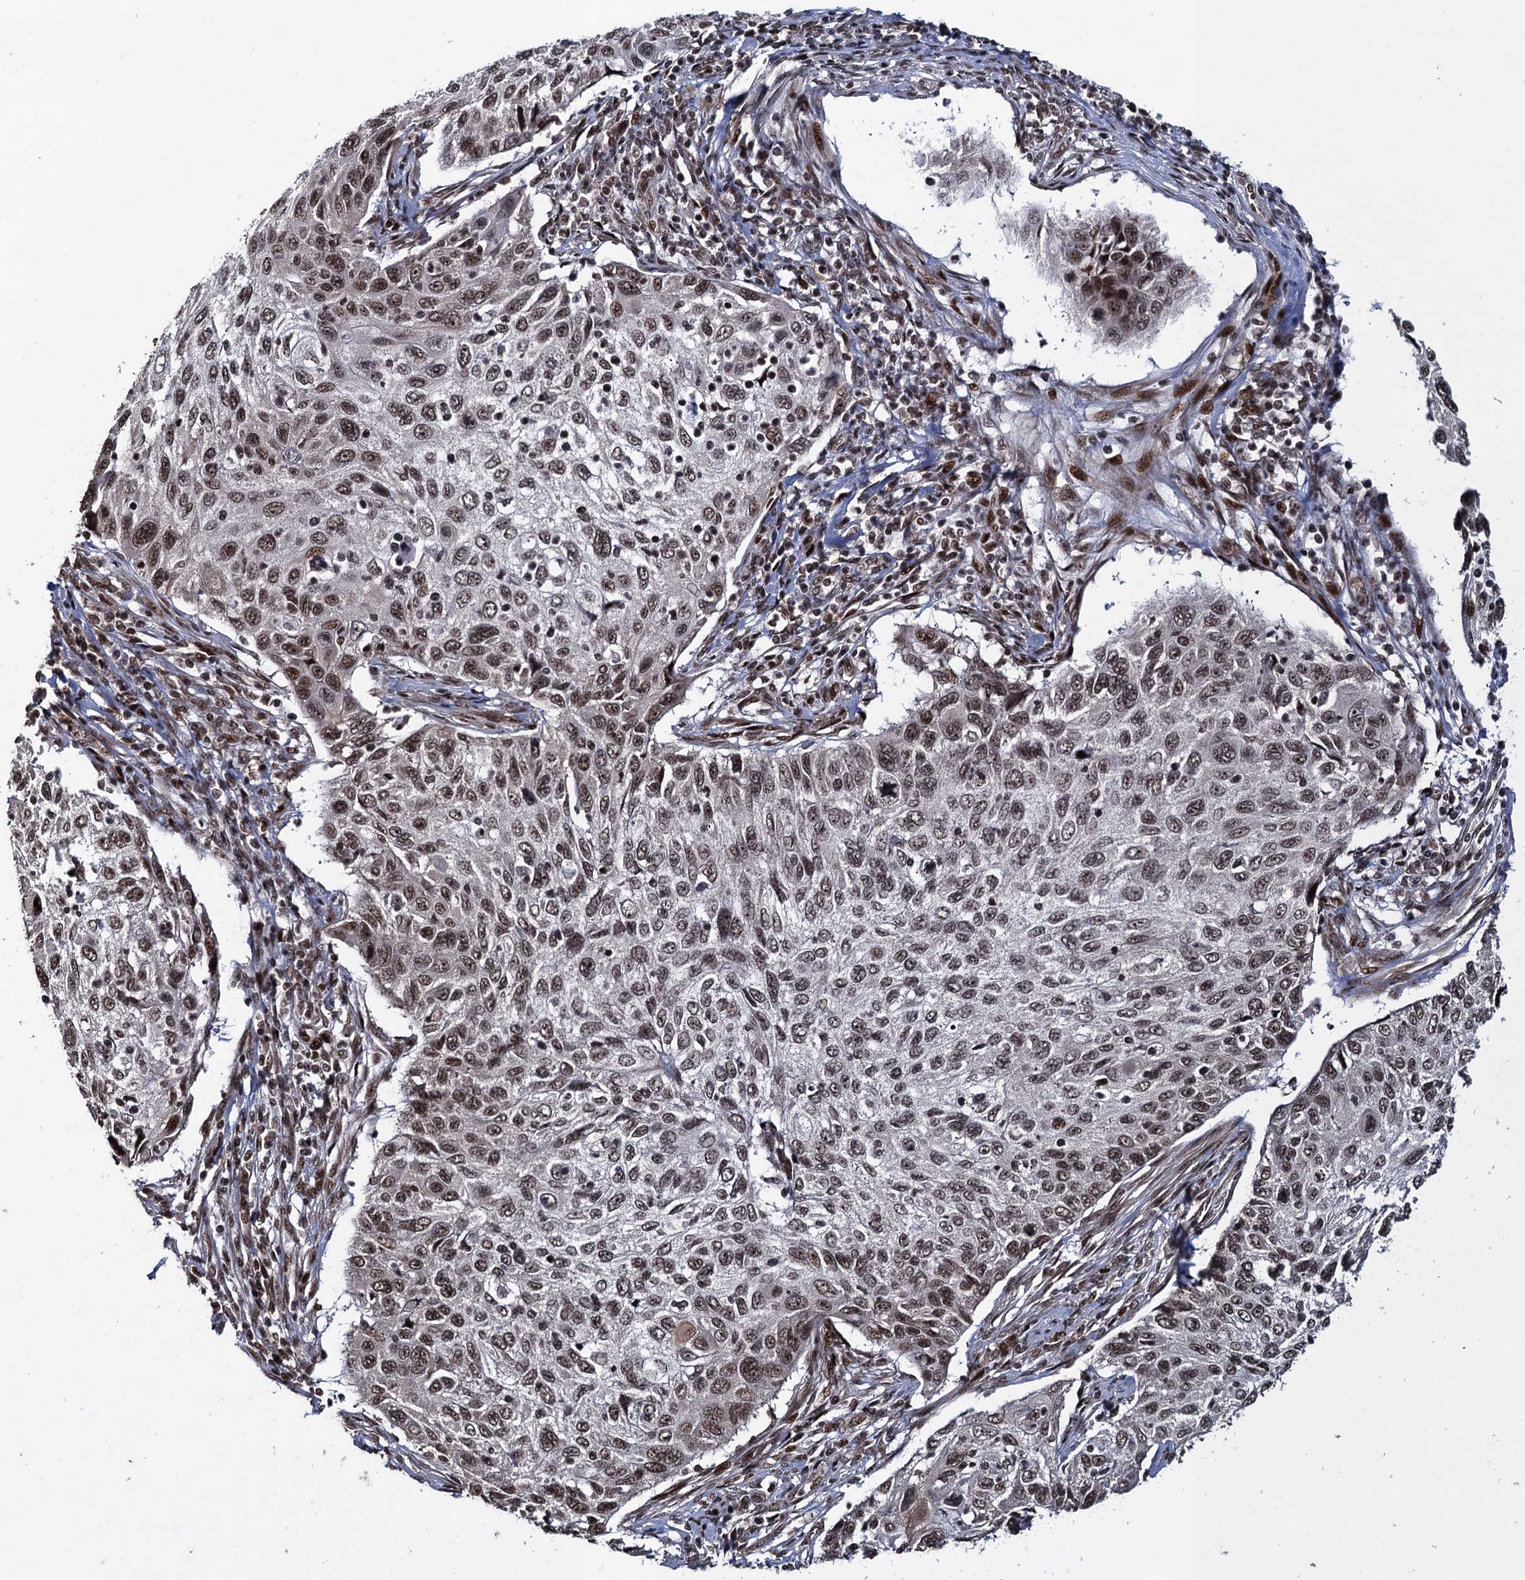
{"staining": {"intensity": "moderate", "quantity": ">75%", "location": "nuclear"}, "tissue": "cervical cancer", "cell_type": "Tumor cells", "image_type": "cancer", "snomed": [{"axis": "morphology", "description": "Squamous cell carcinoma, NOS"}, {"axis": "topography", "description": "Cervix"}], "caption": "Cervical squamous cell carcinoma tissue displays moderate nuclear positivity in approximately >75% of tumor cells", "gene": "ZNF169", "patient": {"sex": "female", "age": 70}}